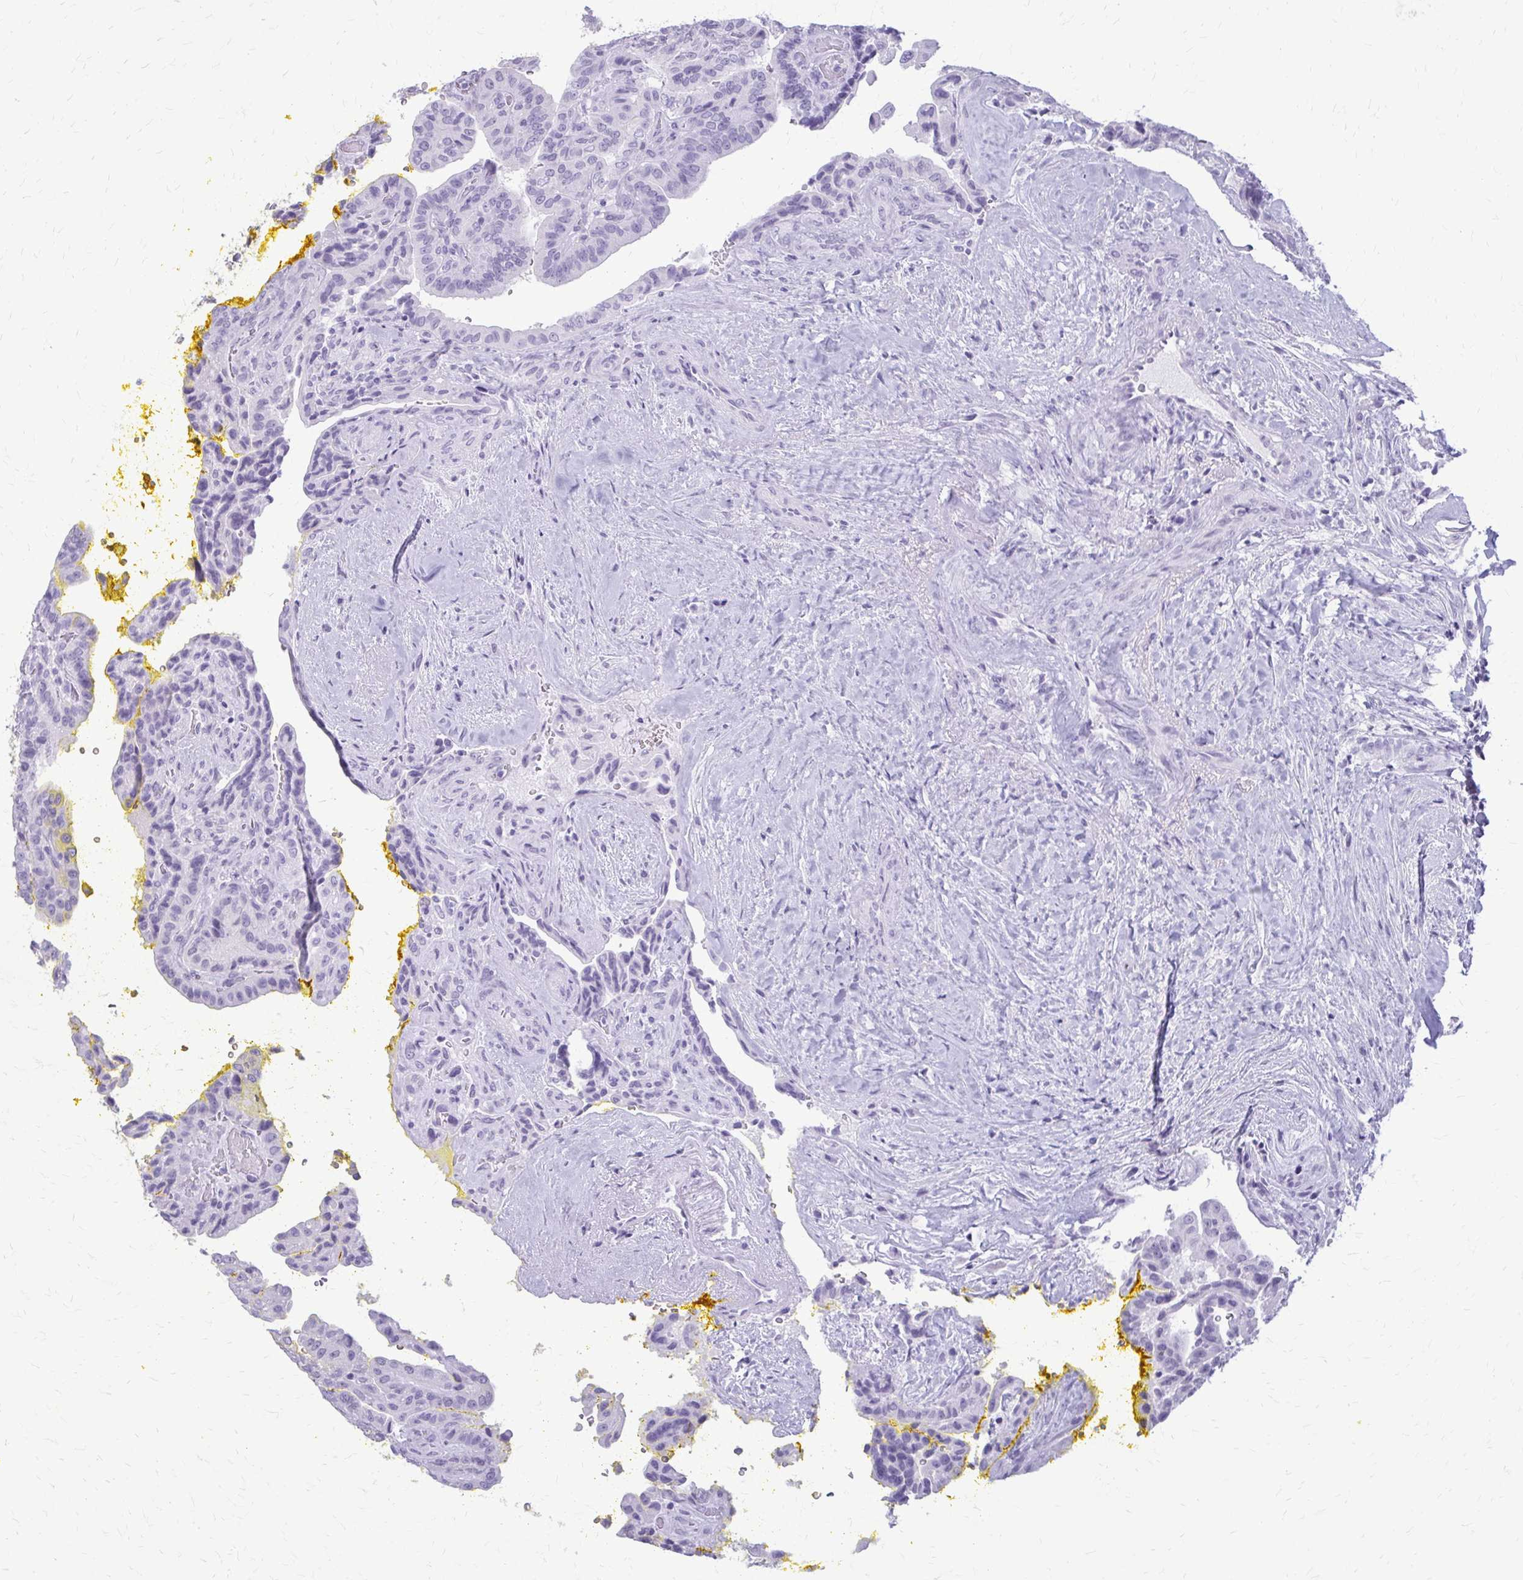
{"staining": {"intensity": "negative", "quantity": "none", "location": "none"}, "tissue": "thyroid cancer", "cell_type": "Tumor cells", "image_type": "cancer", "snomed": [{"axis": "morphology", "description": "Papillary adenocarcinoma, NOS"}, {"axis": "topography", "description": "Thyroid gland"}], "caption": "A high-resolution histopathology image shows immunohistochemistry (IHC) staining of thyroid cancer (papillary adenocarcinoma), which demonstrates no significant positivity in tumor cells.", "gene": "KRT5", "patient": {"sex": "male", "age": 87}}